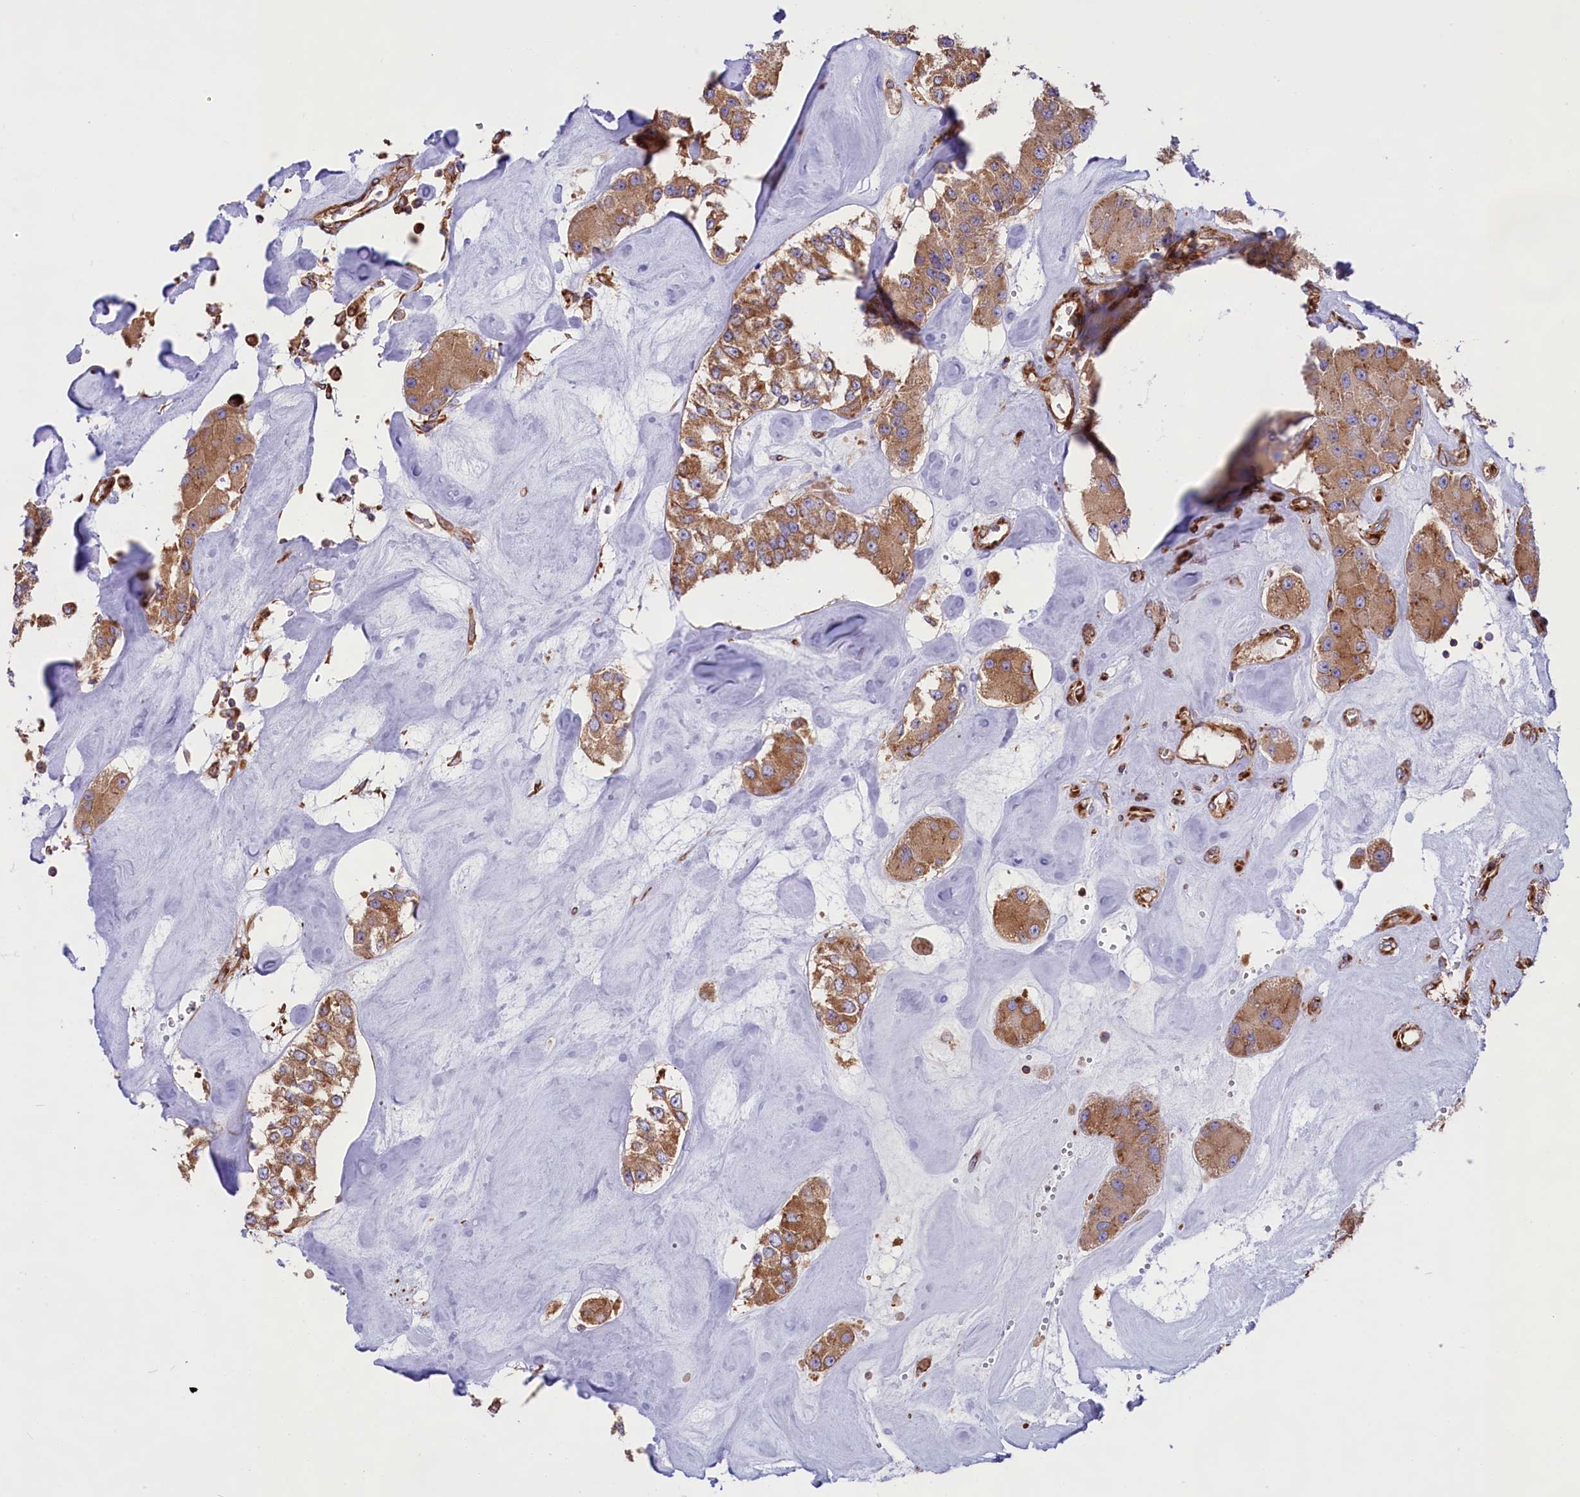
{"staining": {"intensity": "moderate", "quantity": ">75%", "location": "cytoplasmic/membranous"}, "tissue": "carcinoid", "cell_type": "Tumor cells", "image_type": "cancer", "snomed": [{"axis": "morphology", "description": "Carcinoid, malignant, NOS"}, {"axis": "topography", "description": "Pancreas"}], "caption": "IHC image of neoplastic tissue: malignant carcinoid stained using IHC demonstrates medium levels of moderate protein expression localized specifically in the cytoplasmic/membranous of tumor cells, appearing as a cytoplasmic/membranous brown color.", "gene": "GYS1", "patient": {"sex": "male", "age": 41}}